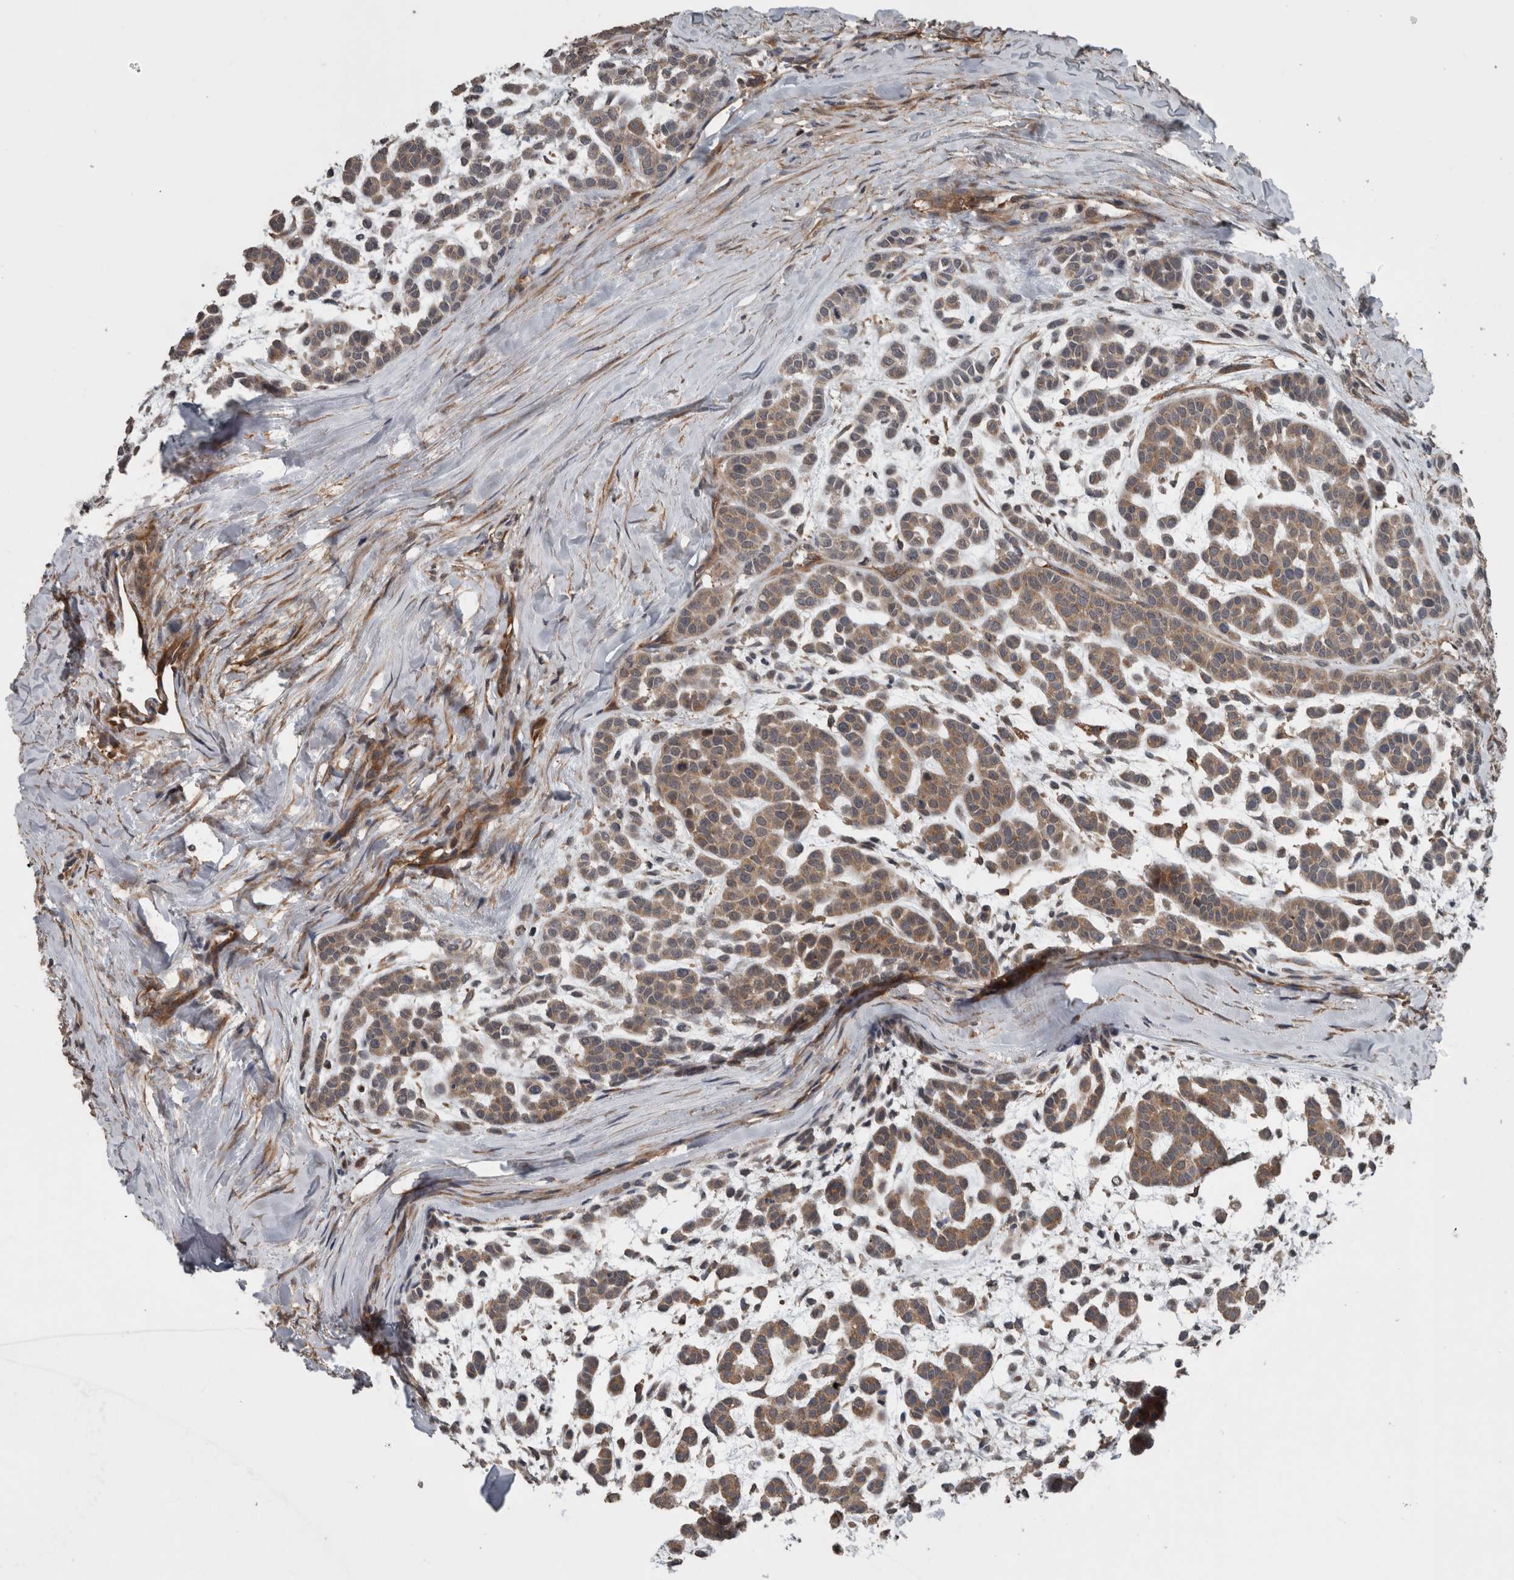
{"staining": {"intensity": "moderate", "quantity": ">75%", "location": "cytoplasmic/membranous"}, "tissue": "head and neck cancer", "cell_type": "Tumor cells", "image_type": "cancer", "snomed": [{"axis": "morphology", "description": "Adenocarcinoma, NOS"}, {"axis": "morphology", "description": "Adenoma, NOS"}, {"axis": "topography", "description": "Head-Neck"}], "caption": "Moderate cytoplasmic/membranous protein staining is identified in about >75% of tumor cells in adenoma (head and neck). (Stains: DAB (3,3'-diaminobenzidine) in brown, nuclei in blue, Microscopy: brightfield microscopy at high magnification).", "gene": "RIOK3", "patient": {"sex": "female", "age": 55}}